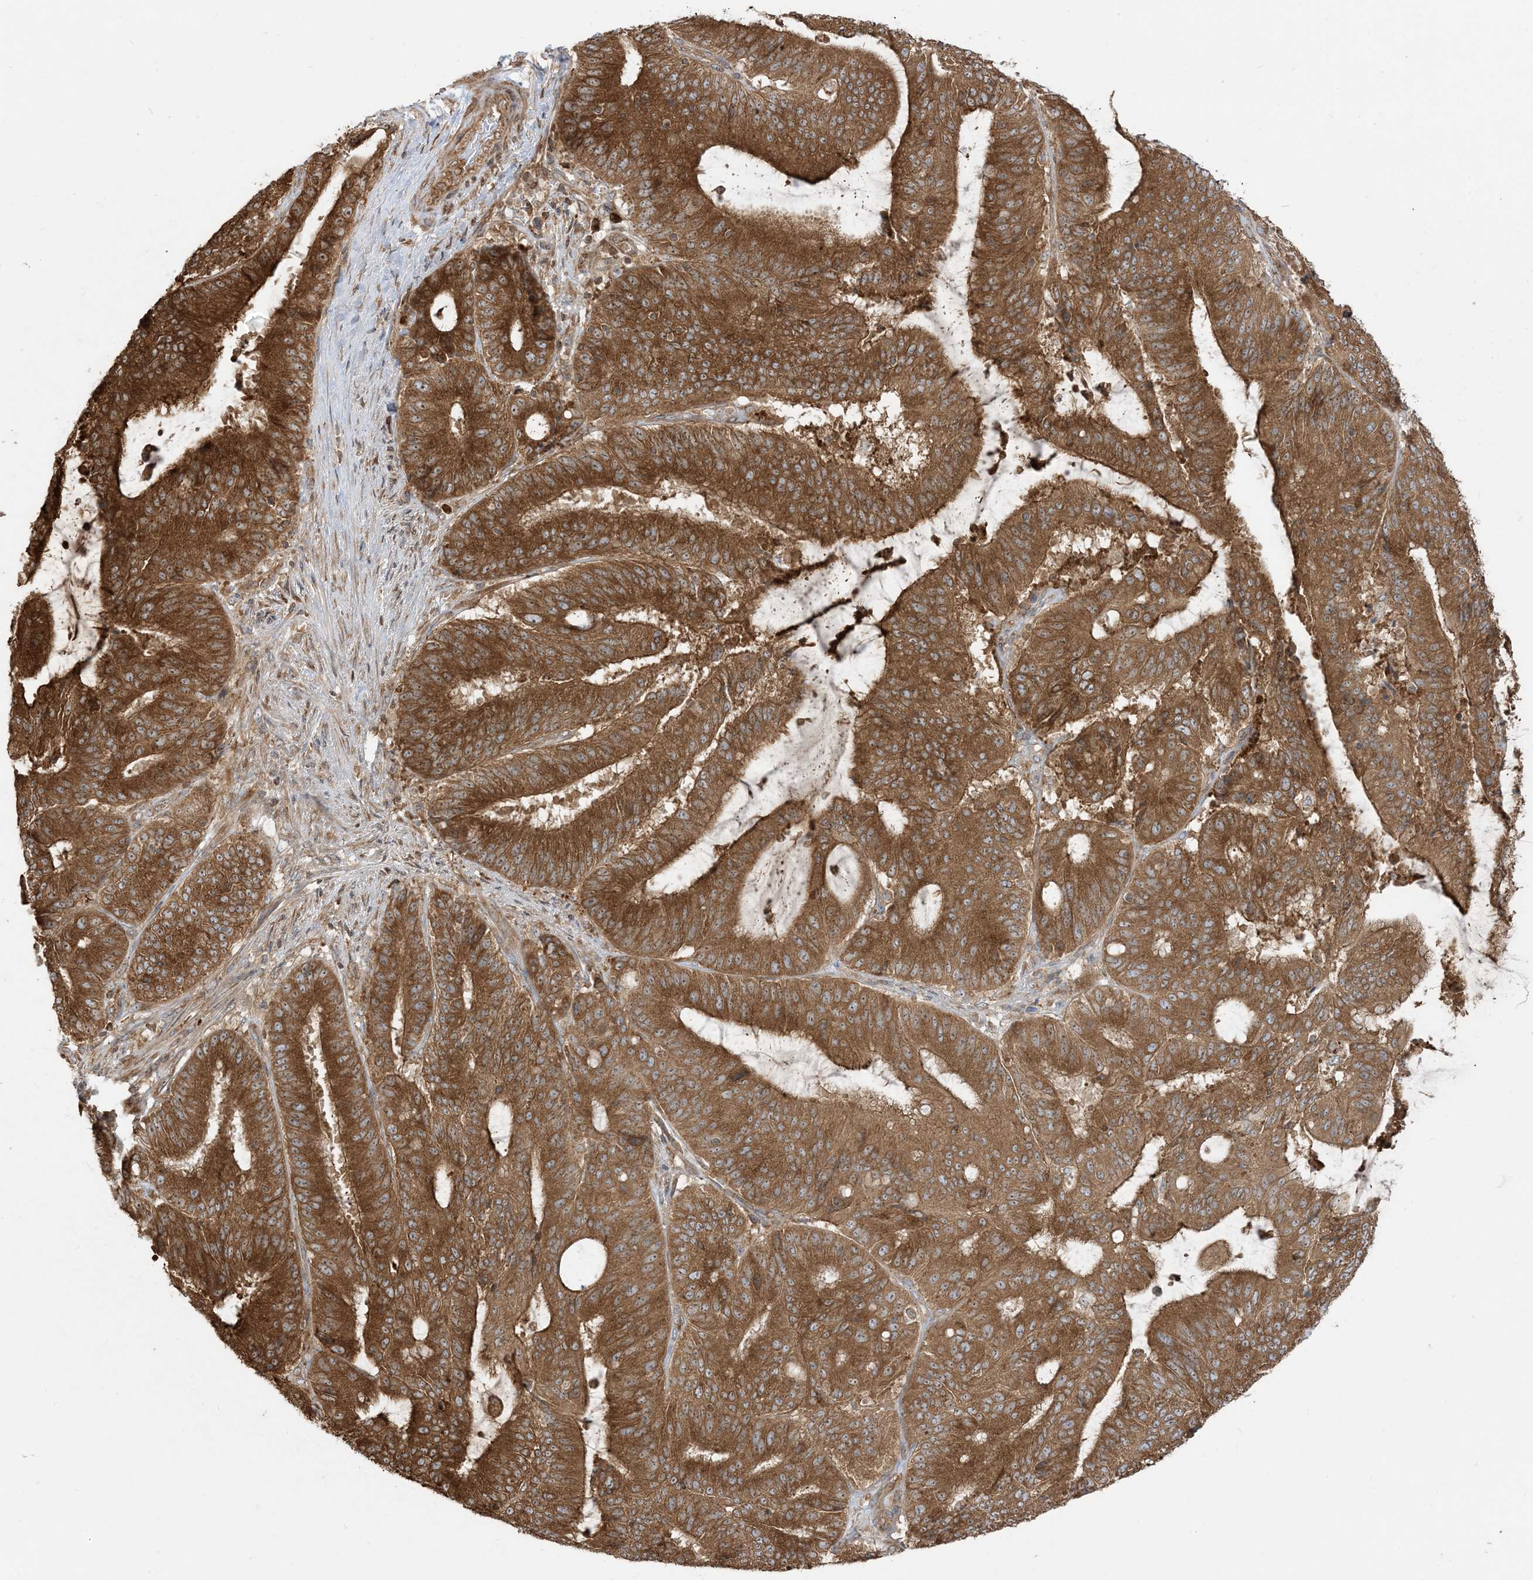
{"staining": {"intensity": "strong", "quantity": ">75%", "location": "cytoplasmic/membranous,nuclear"}, "tissue": "liver cancer", "cell_type": "Tumor cells", "image_type": "cancer", "snomed": [{"axis": "morphology", "description": "Normal tissue, NOS"}, {"axis": "morphology", "description": "Cholangiocarcinoma"}, {"axis": "topography", "description": "Liver"}, {"axis": "topography", "description": "Peripheral nerve tissue"}], "caption": "DAB immunohistochemical staining of liver cholangiocarcinoma displays strong cytoplasmic/membranous and nuclear protein staining in approximately >75% of tumor cells. The protein of interest is shown in brown color, while the nuclei are stained blue.", "gene": "SRP72", "patient": {"sex": "female", "age": 73}}